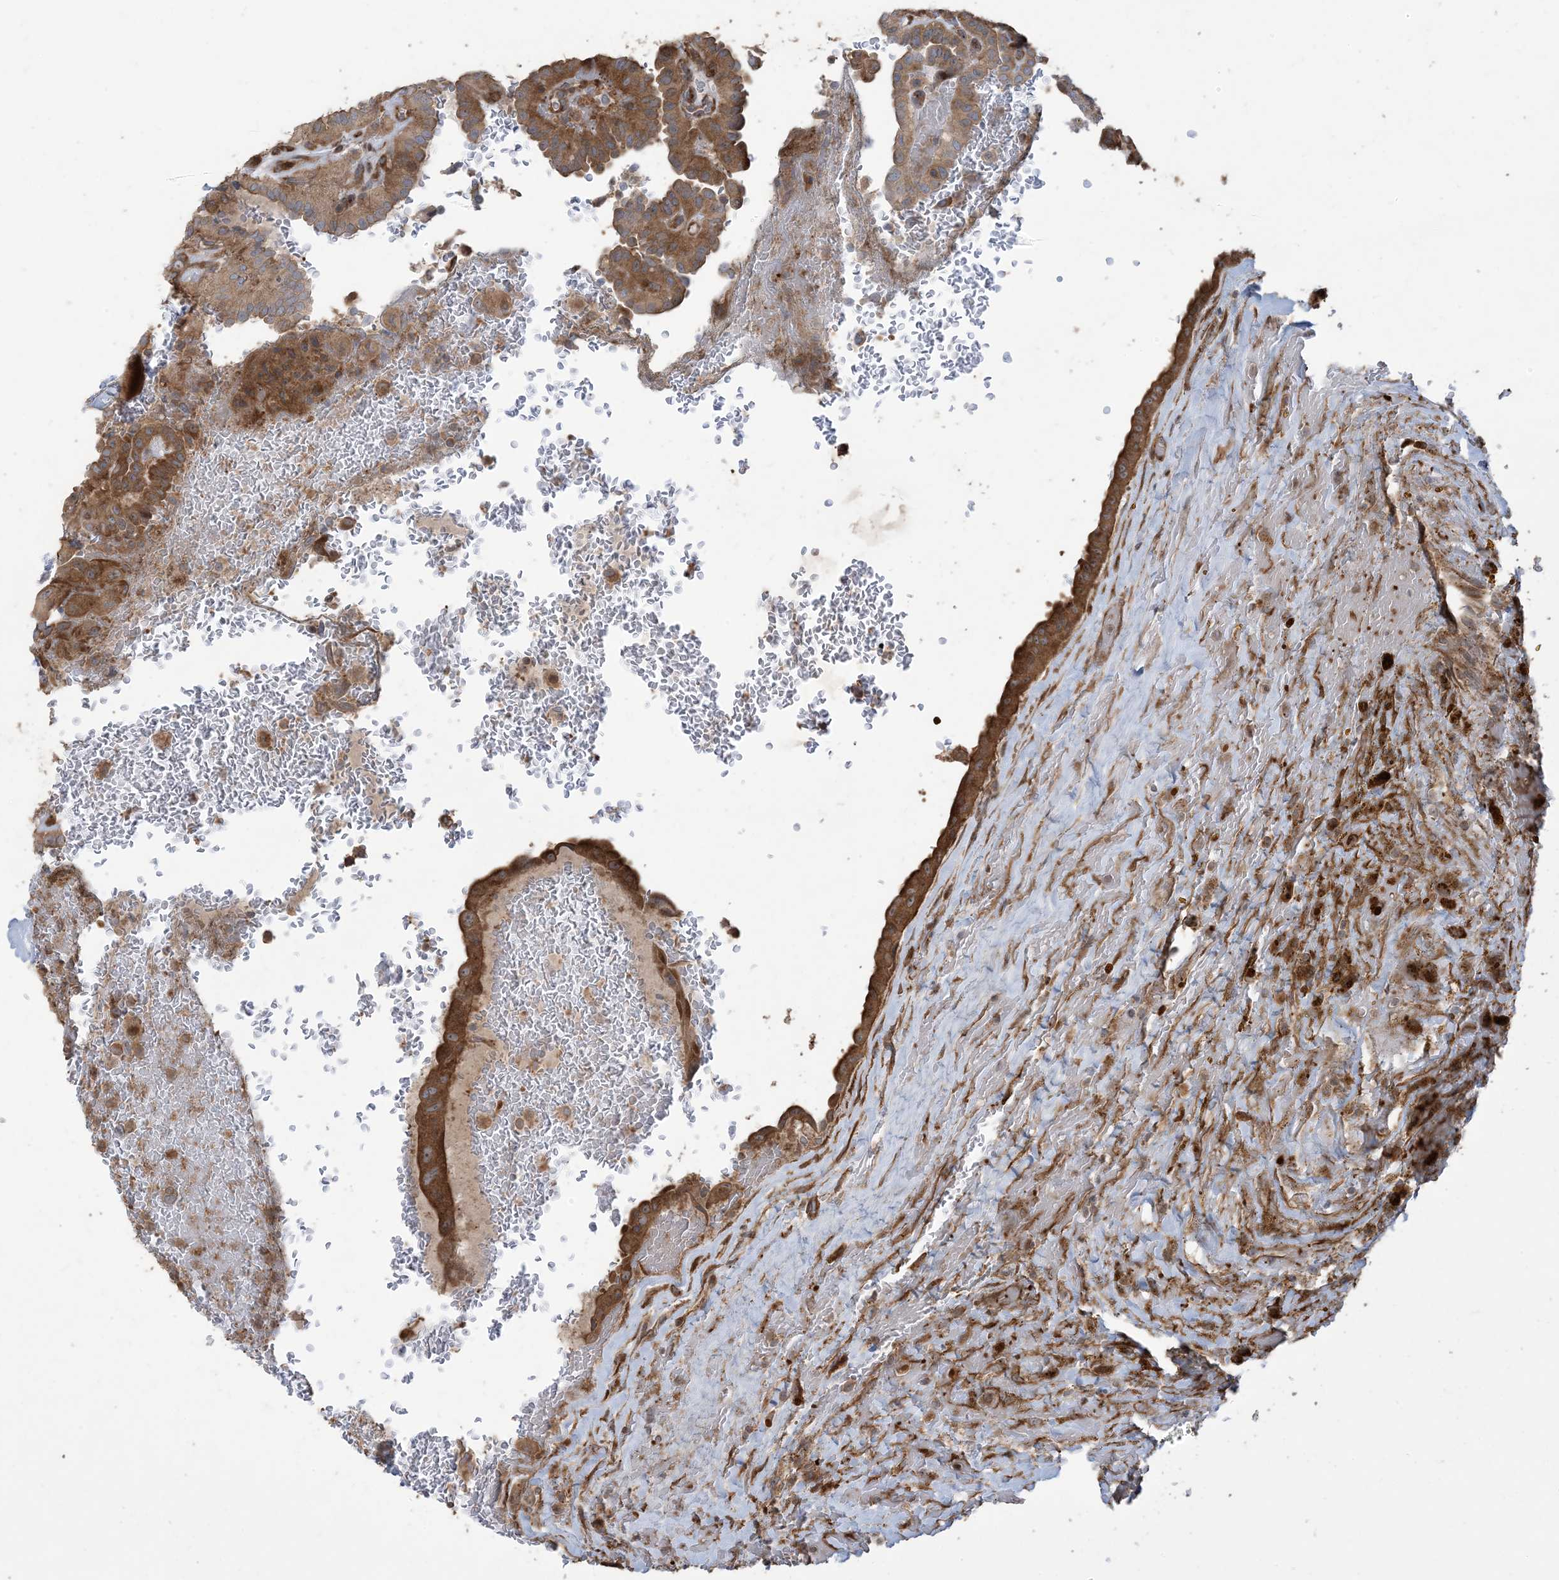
{"staining": {"intensity": "moderate", "quantity": ">75%", "location": "cytoplasmic/membranous"}, "tissue": "thyroid cancer", "cell_type": "Tumor cells", "image_type": "cancer", "snomed": [{"axis": "morphology", "description": "Papillary adenocarcinoma, NOS"}, {"axis": "topography", "description": "Thyroid gland"}], "caption": "This photomicrograph shows immunohistochemistry staining of thyroid cancer (papillary adenocarcinoma), with medium moderate cytoplasmic/membranous positivity in about >75% of tumor cells.", "gene": "KLHL18", "patient": {"sex": "male", "age": 77}}